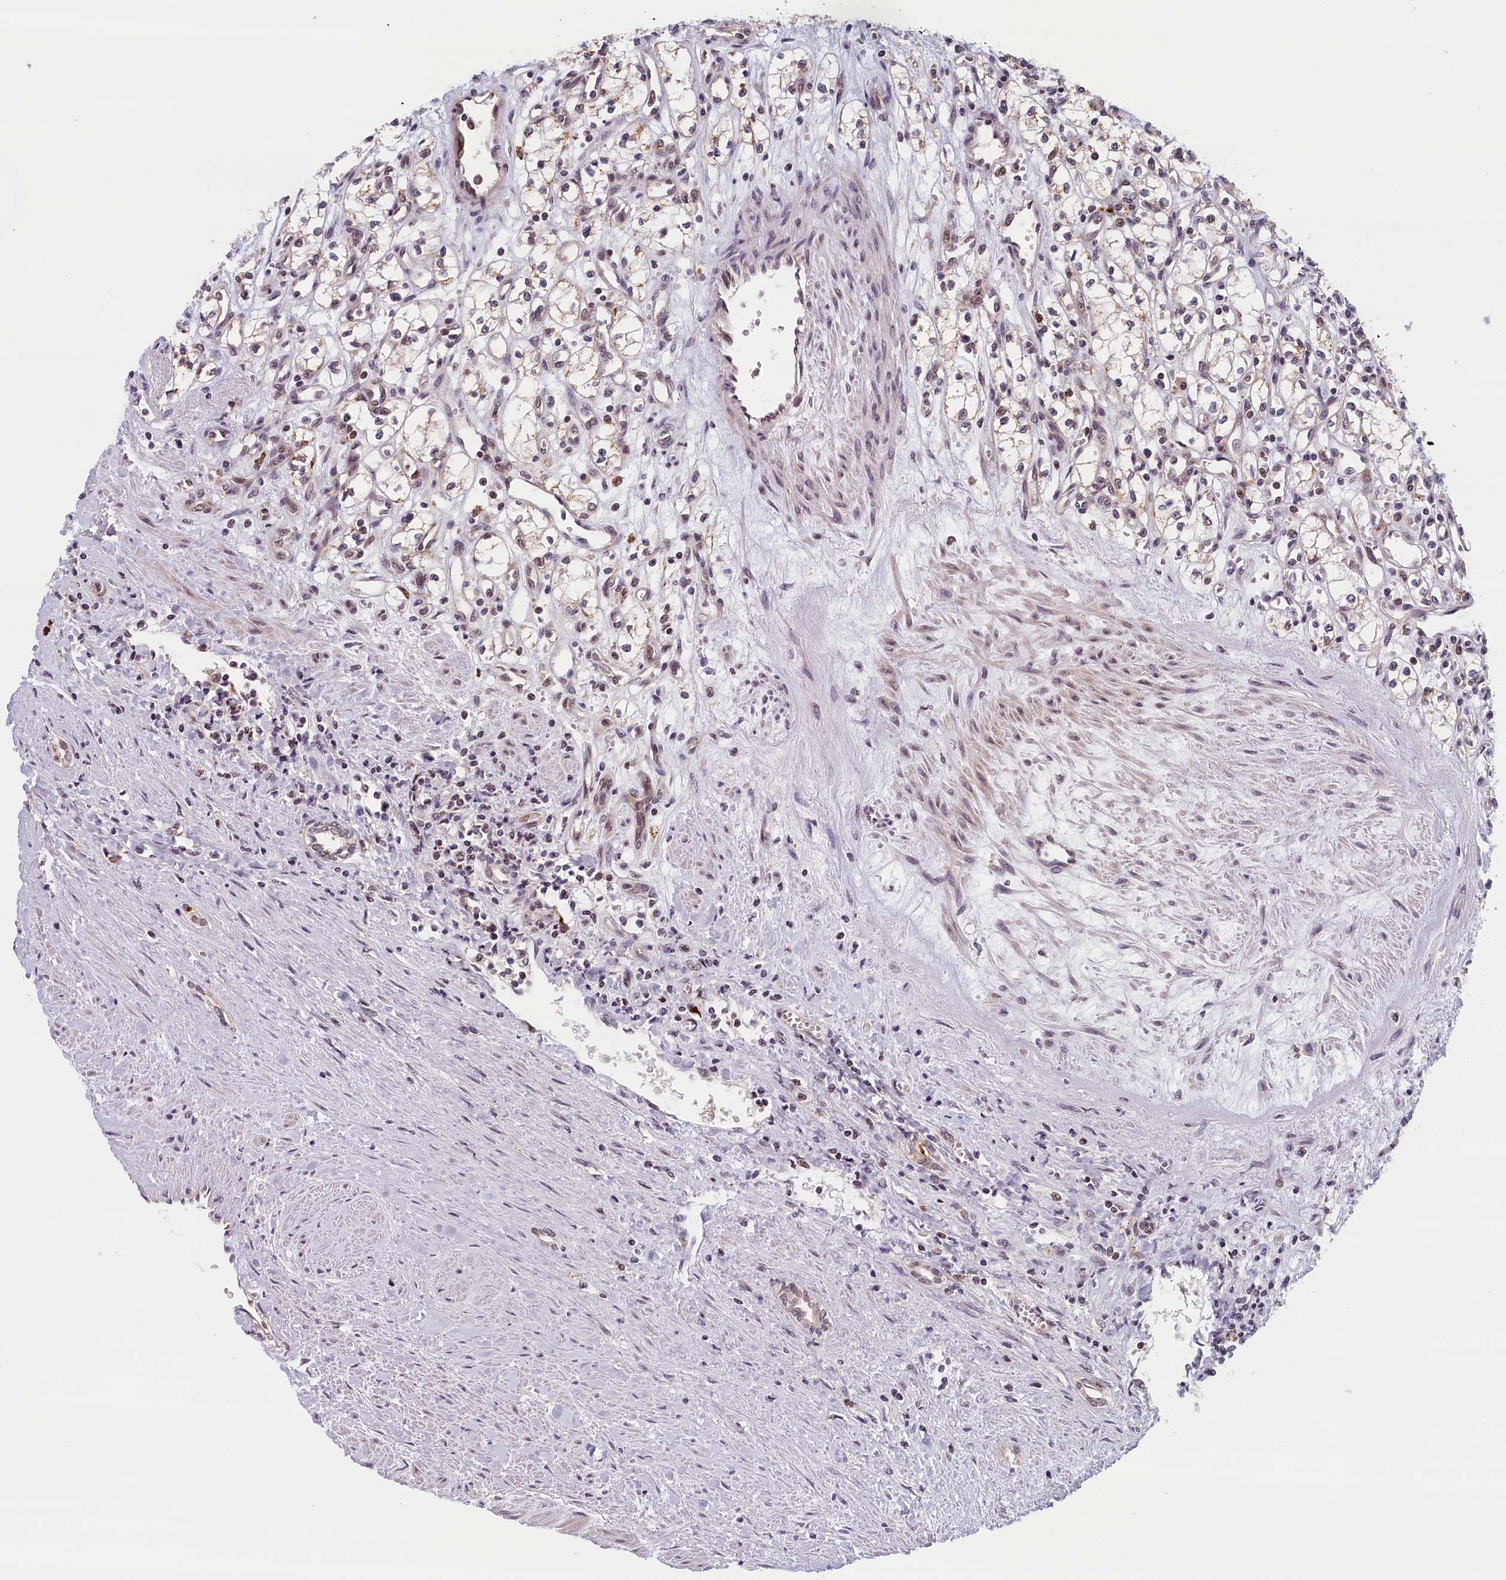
{"staining": {"intensity": "weak", "quantity": "<25%", "location": "cytoplasmic/membranous"}, "tissue": "renal cancer", "cell_type": "Tumor cells", "image_type": "cancer", "snomed": [{"axis": "morphology", "description": "Adenocarcinoma, NOS"}, {"axis": "topography", "description": "Kidney"}], "caption": "Renal adenocarcinoma was stained to show a protein in brown. There is no significant staining in tumor cells. (IHC, brightfield microscopy, high magnification).", "gene": "KCNK6", "patient": {"sex": "male", "age": 59}}